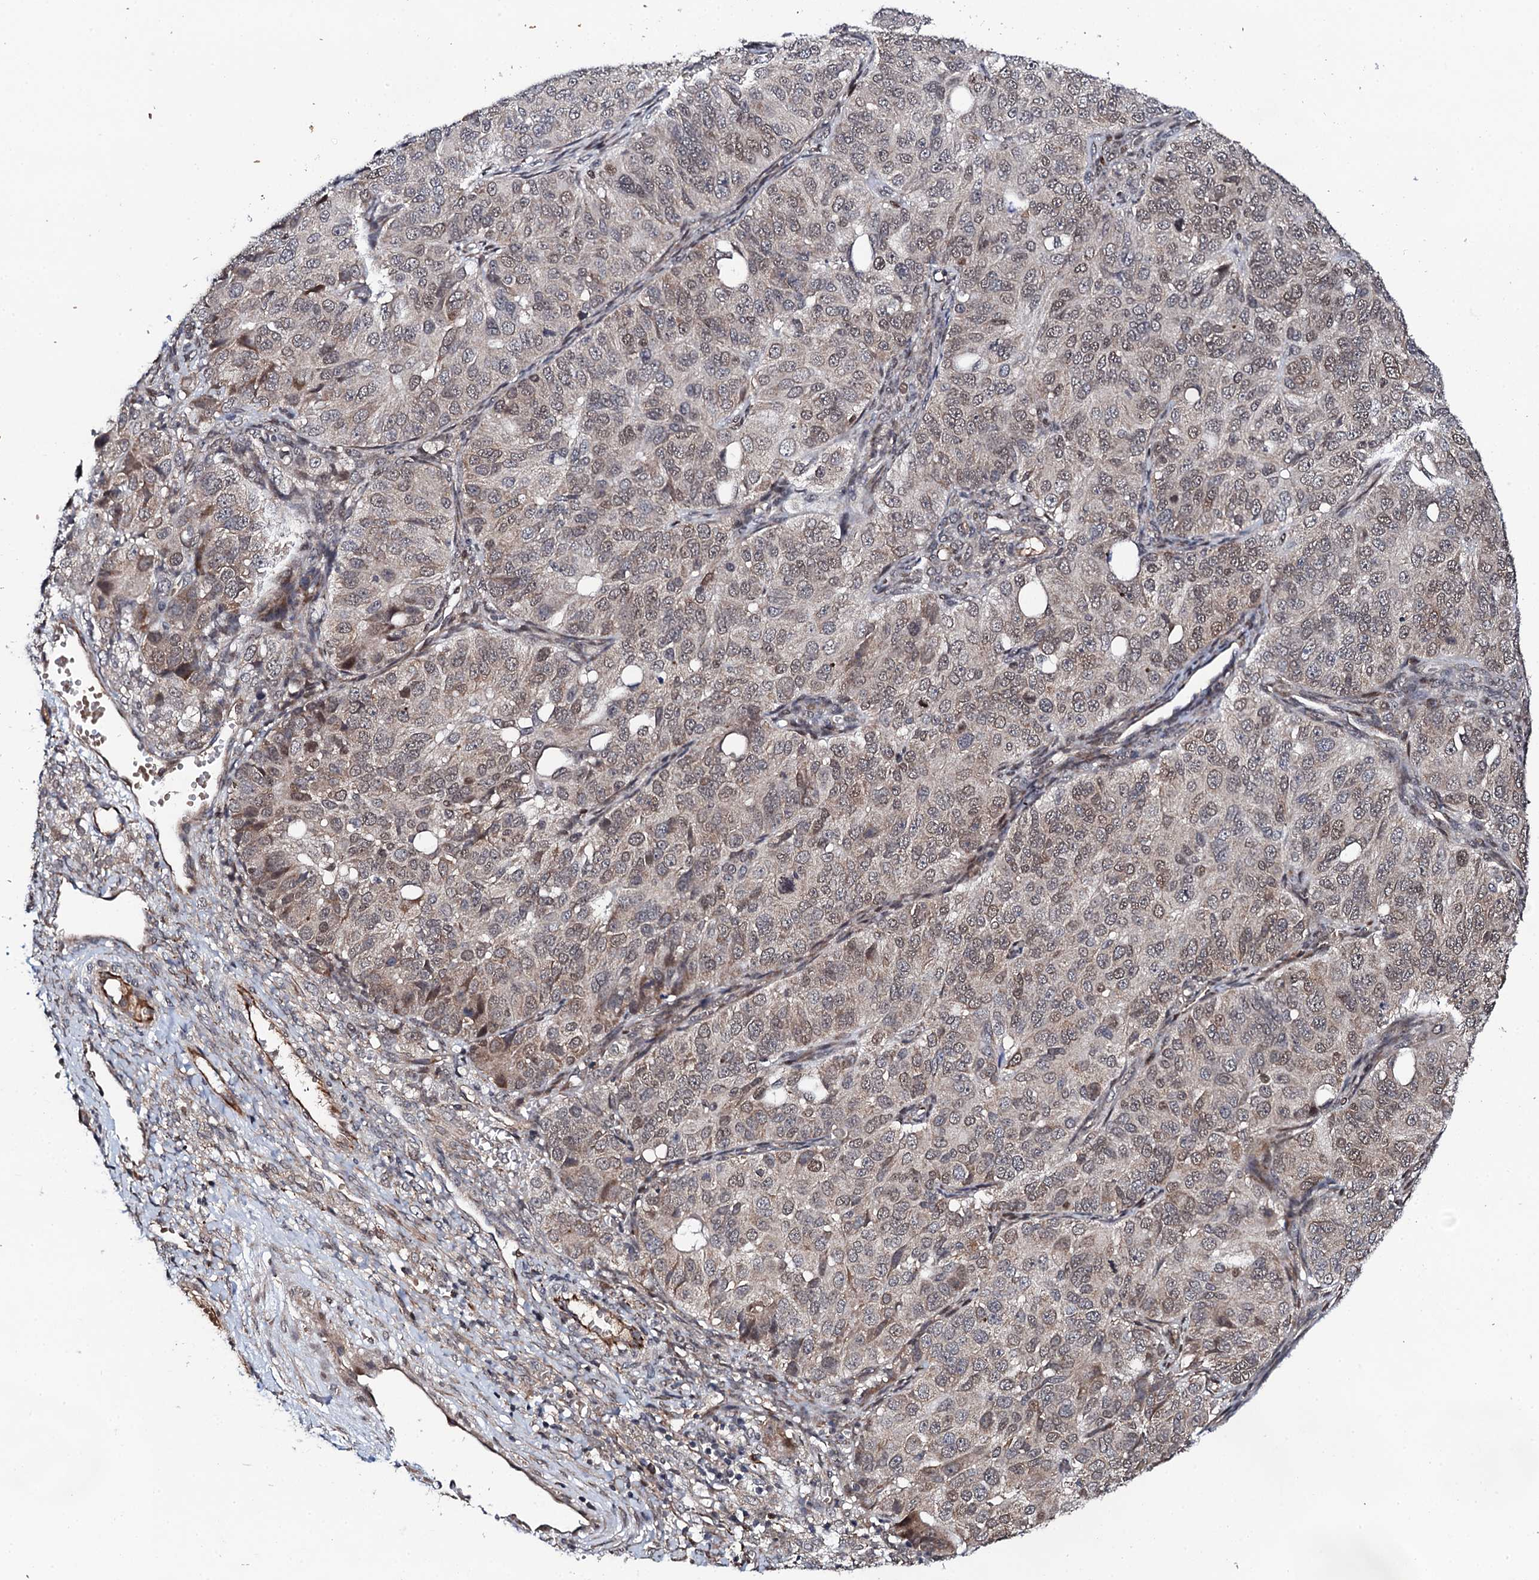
{"staining": {"intensity": "weak", "quantity": ">75%", "location": "cytoplasmic/membranous,nuclear"}, "tissue": "ovarian cancer", "cell_type": "Tumor cells", "image_type": "cancer", "snomed": [{"axis": "morphology", "description": "Carcinoma, endometroid"}, {"axis": "topography", "description": "Ovary"}], "caption": "Ovarian cancer stained with a protein marker demonstrates weak staining in tumor cells.", "gene": "FAM111A", "patient": {"sex": "female", "age": 51}}